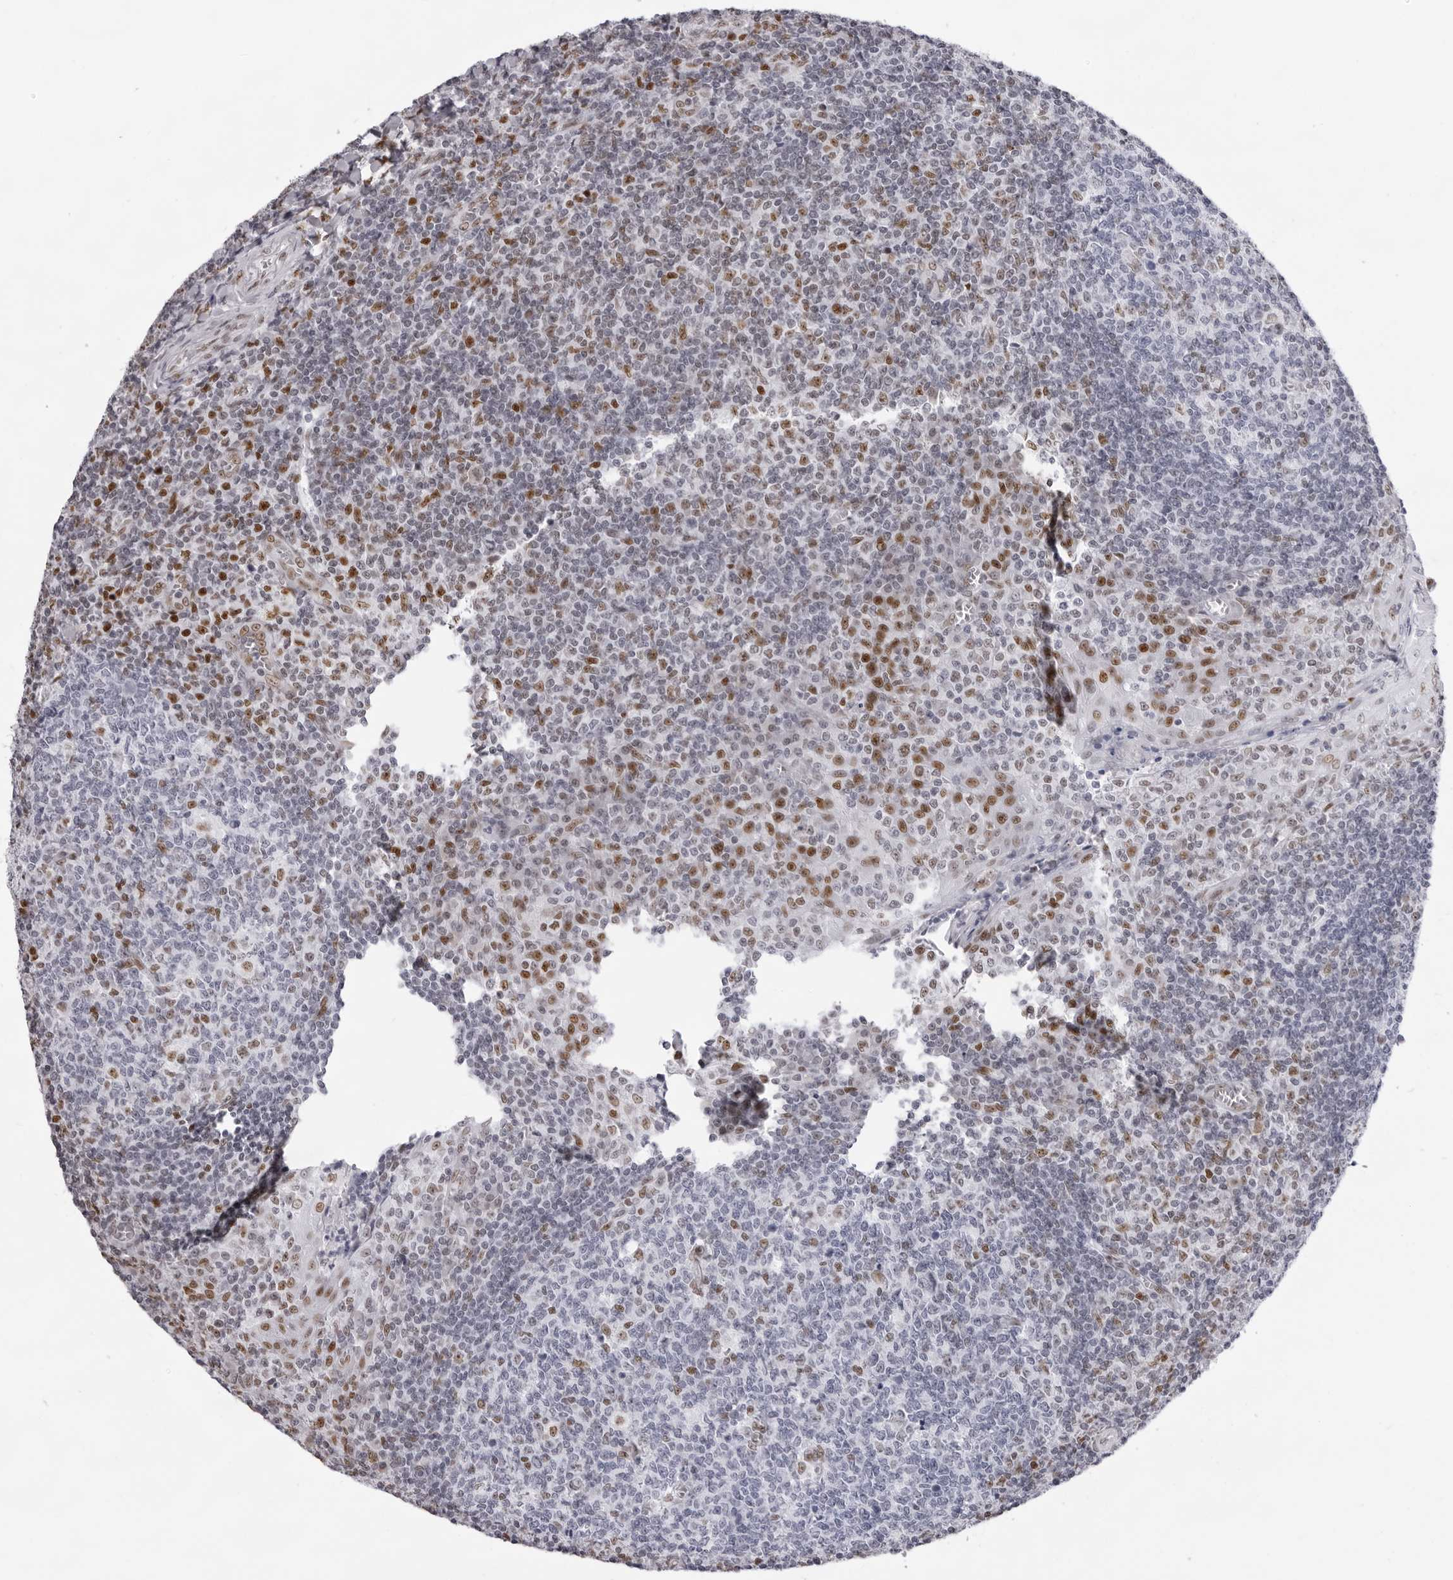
{"staining": {"intensity": "moderate", "quantity": "25%-75%", "location": "nuclear"}, "tissue": "tonsil", "cell_type": "Non-germinal center cells", "image_type": "normal", "snomed": [{"axis": "morphology", "description": "Normal tissue, NOS"}, {"axis": "topography", "description": "Tonsil"}], "caption": "Approximately 25%-75% of non-germinal center cells in unremarkable tonsil exhibit moderate nuclear protein staining as visualized by brown immunohistochemical staining.", "gene": "IRF2BP2", "patient": {"sex": "female", "age": 19}}